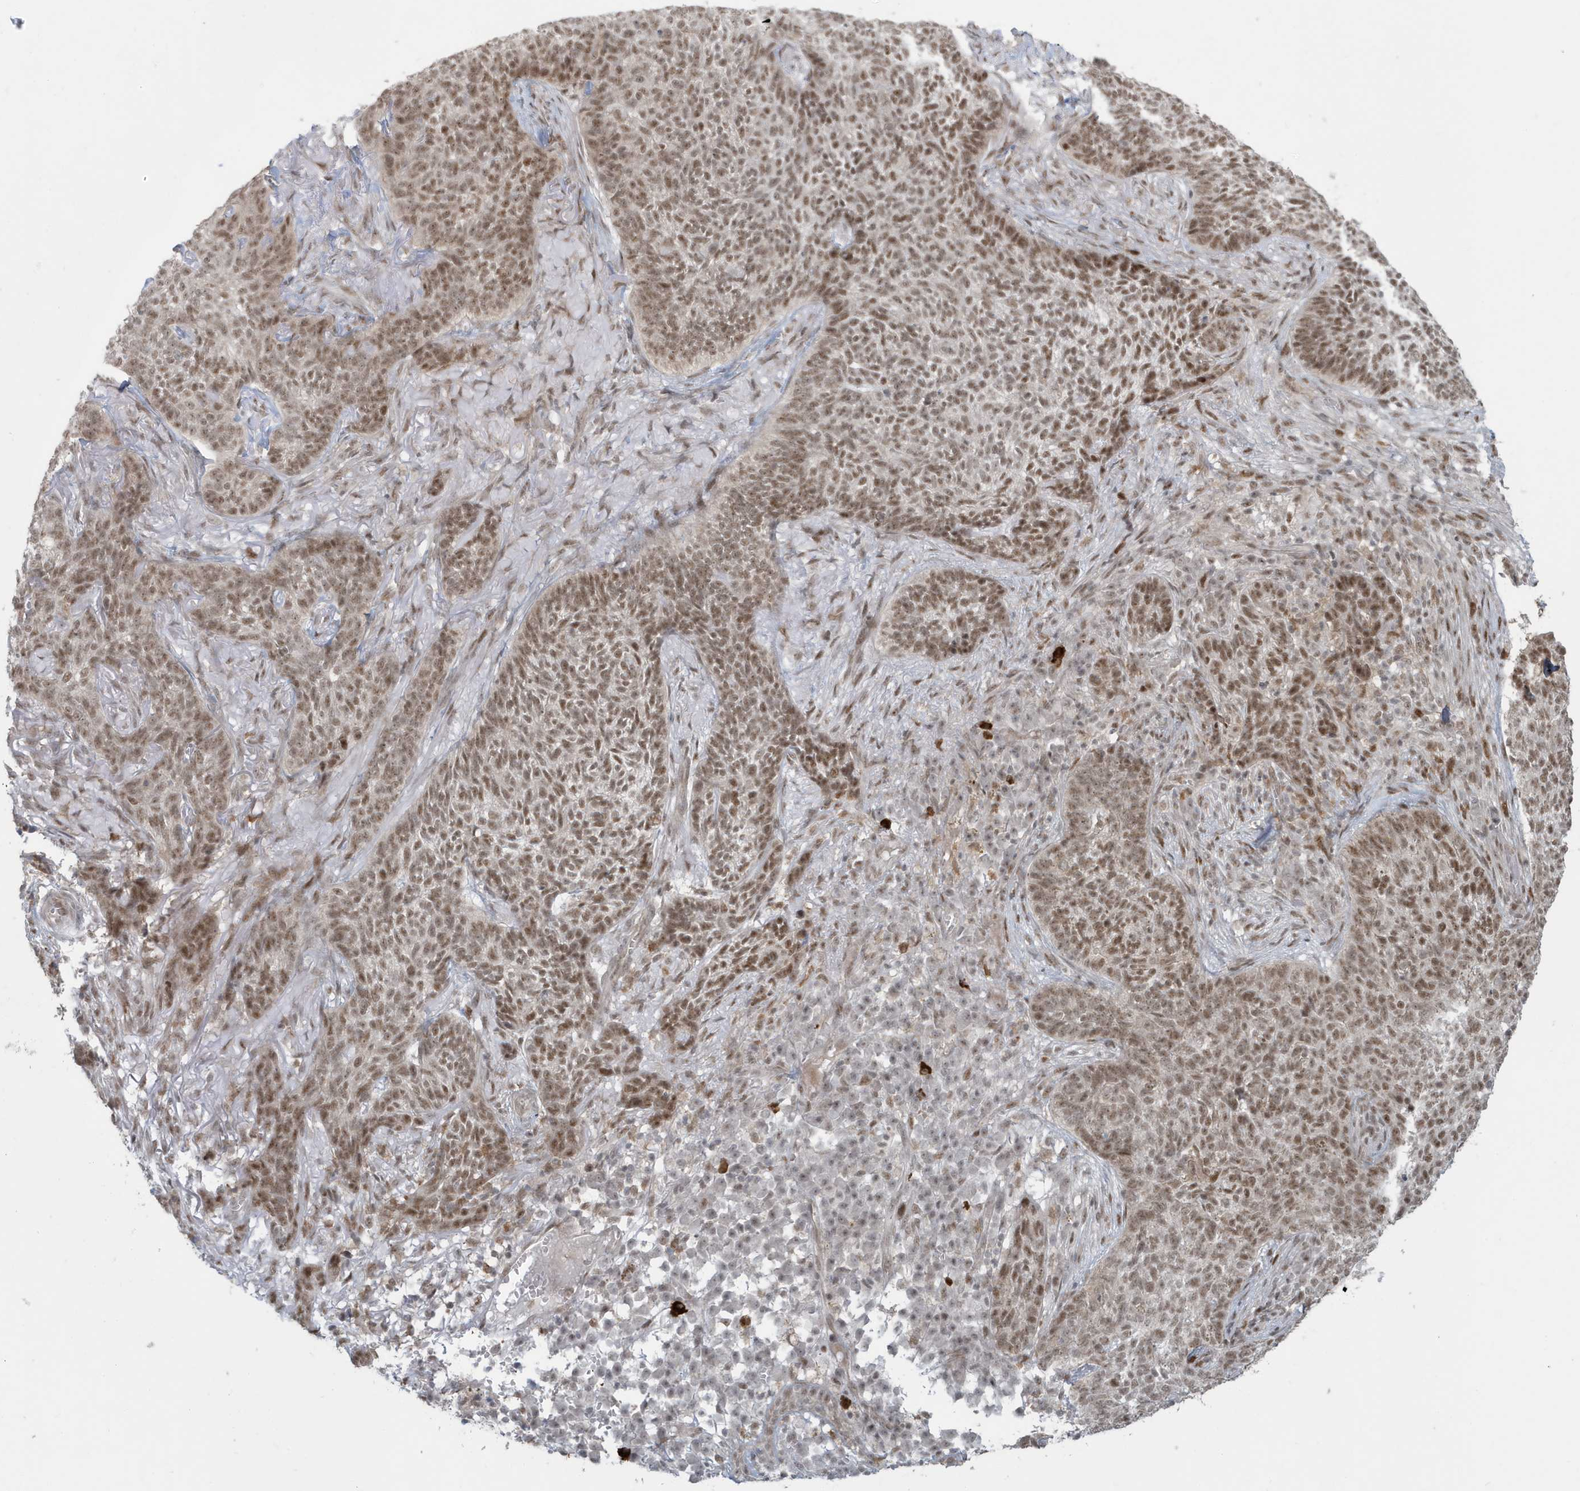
{"staining": {"intensity": "moderate", "quantity": ">75%", "location": "nuclear"}, "tissue": "skin cancer", "cell_type": "Tumor cells", "image_type": "cancer", "snomed": [{"axis": "morphology", "description": "Basal cell carcinoma"}, {"axis": "topography", "description": "Skin"}], "caption": "Skin cancer (basal cell carcinoma) tissue exhibits moderate nuclear expression in approximately >75% of tumor cells, visualized by immunohistochemistry. The staining is performed using DAB brown chromogen to label protein expression. The nuclei are counter-stained blue using hematoxylin.", "gene": "C1orf52", "patient": {"sex": "male", "age": 85}}